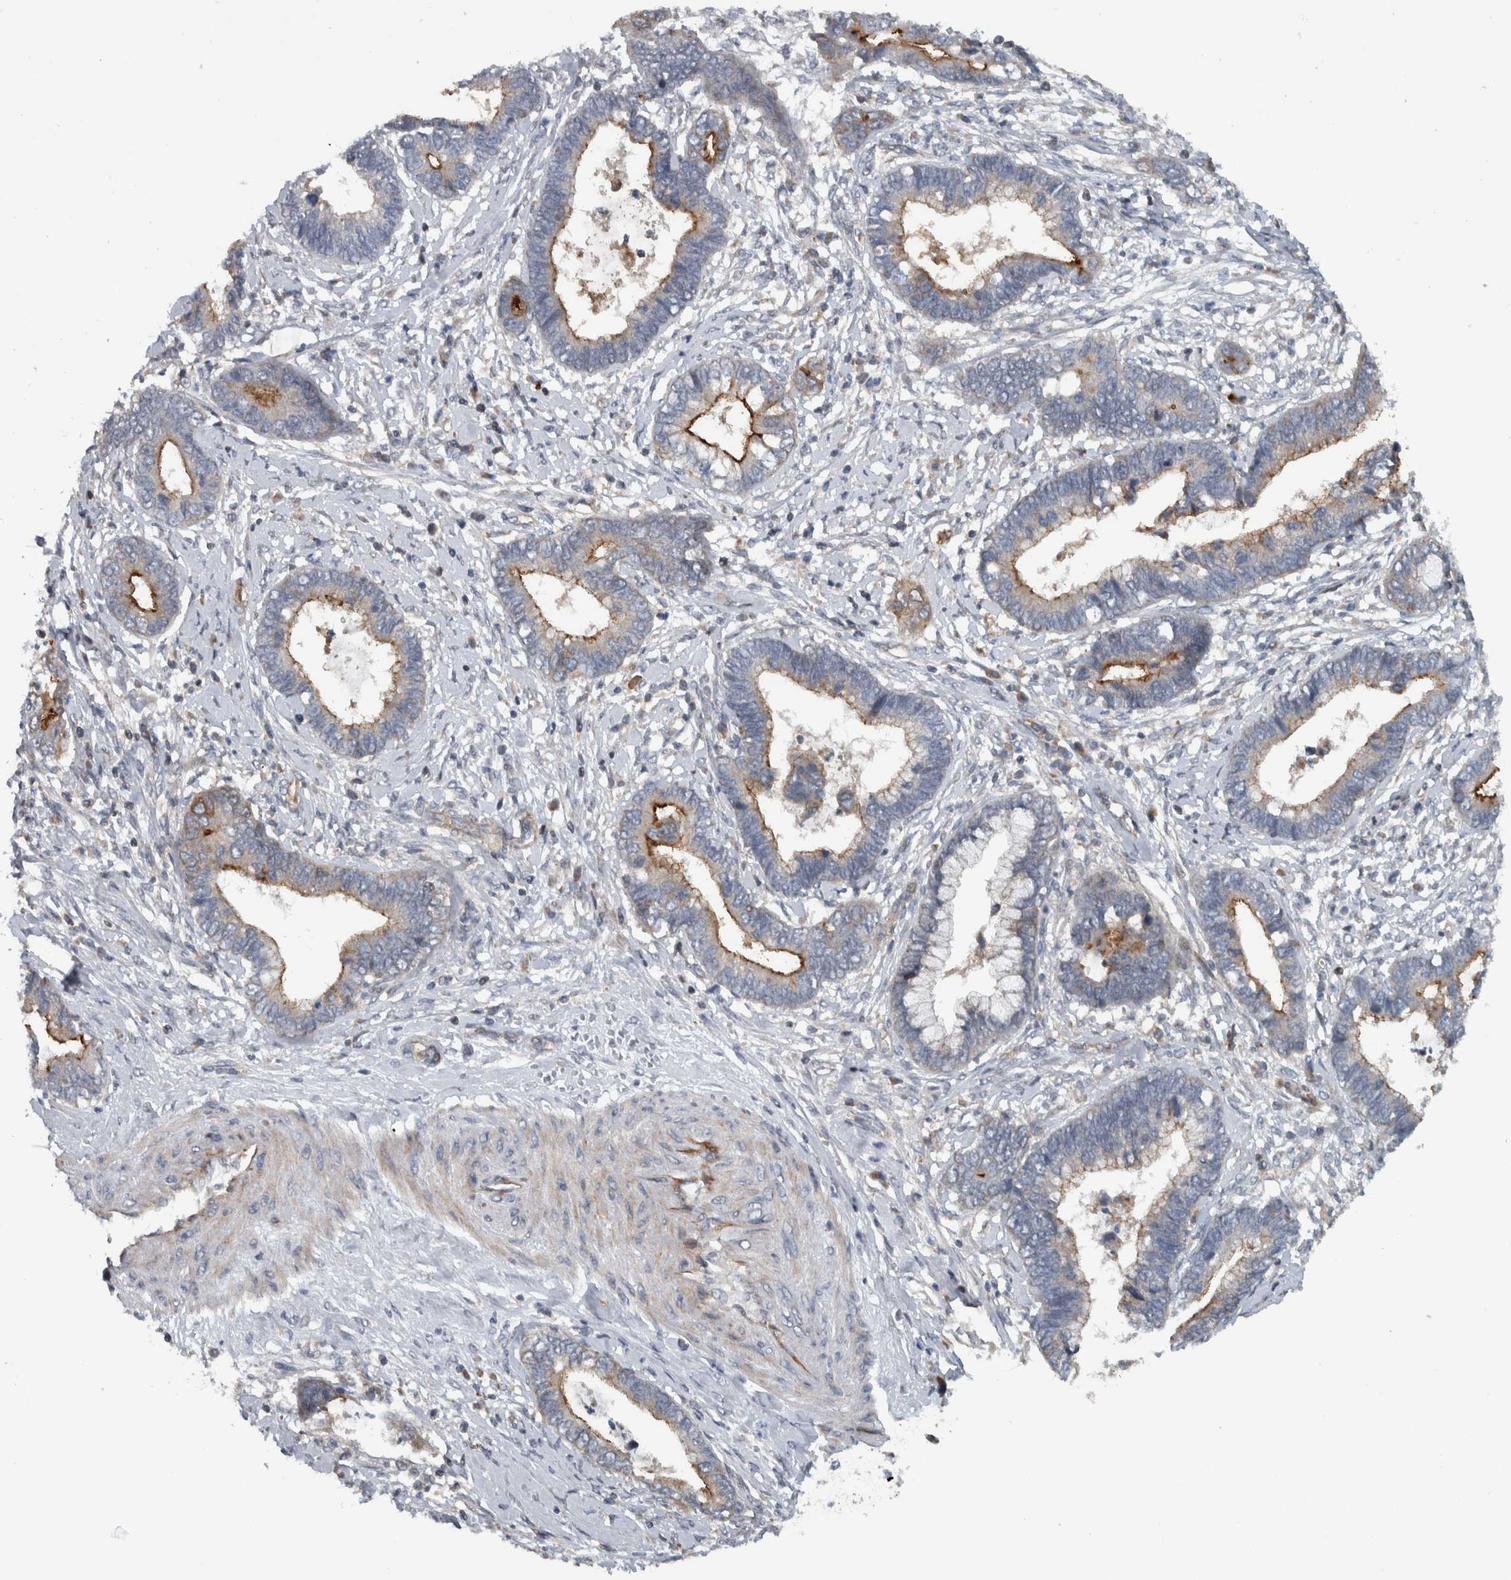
{"staining": {"intensity": "moderate", "quantity": ">75%", "location": "cytoplasmic/membranous"}, "tissue": "cervical cancer", "cell_type": "Tumor cells", "image_type": "cancer", "snomed": [{"axis": "morphology", "description": "Adenocarcinoma, NOS"}, {"axis": "topography", "description": "Cervix"}], "caption": "The photomicrograph exhibits staining of adenocarcinoma (cervical), revealing moderate cytoplasmic/membranous protein expression (brown color) within tumor cells.", "gene": "BAIAP2L1", "patient": {"sex": "female", "age": 44}}